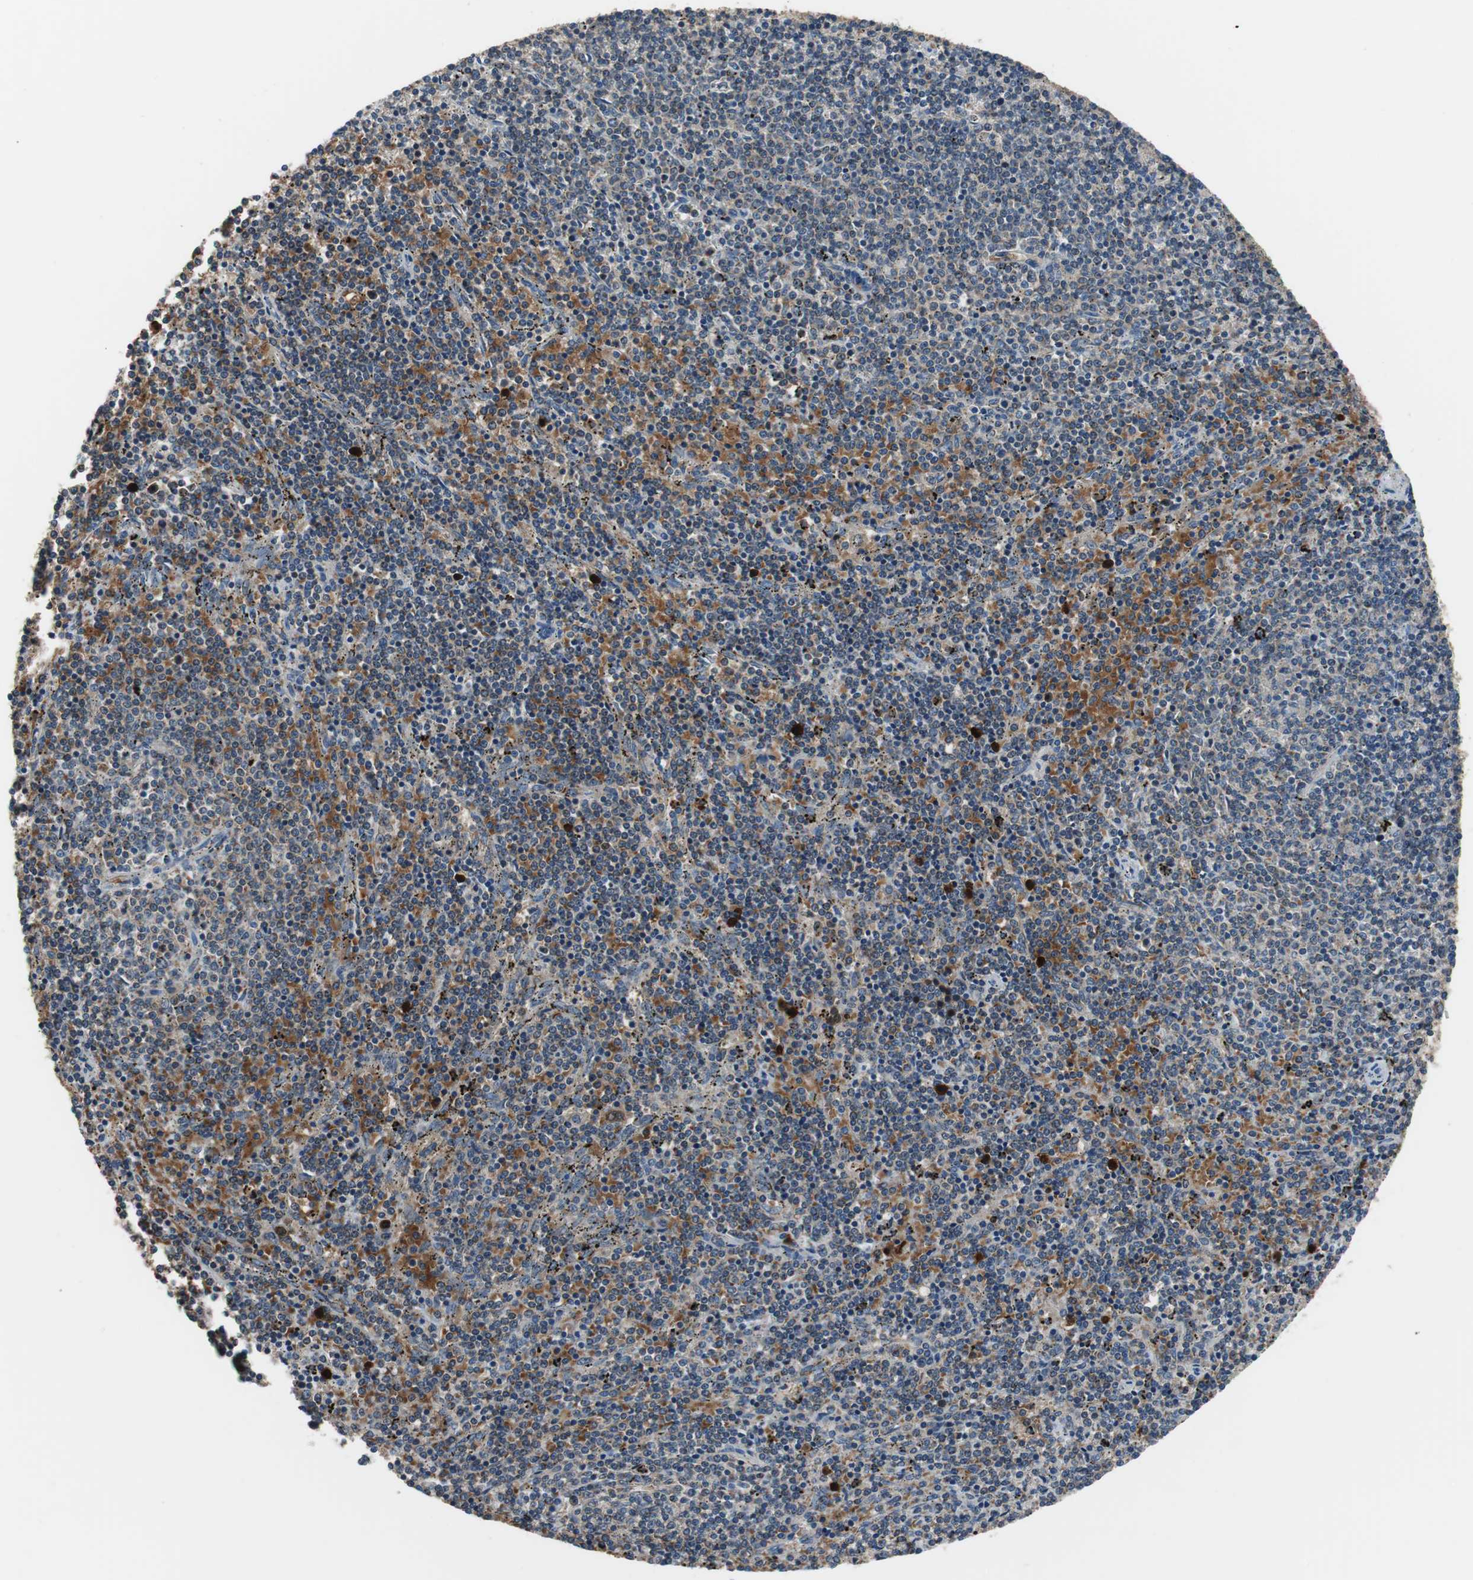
{"staining": {"intensity": "moderate", "quantity": "<25%", "location": "cytoplasmic/membranous"}, "tissue": "lymphoma", "cell_type": "Tumor cells", "image_type": "cancer", "snomed": [{"axis": "morphology", "description": "Malignant lymphoma, non-Hodgkin's type, Low grade"}, {"axis": "topography", "description": "Spleen"}], "caption": "IHC micrograph of low-grade malignant lymphoma, non-Hodgkin's type stained for a protein (brown), which exhibits low levels of moderate cytoplasmic/membranous positivity in about <25% of tumor cells.", "gene": "PI4KB", "patient": {"sex": "female", "age": 50}}